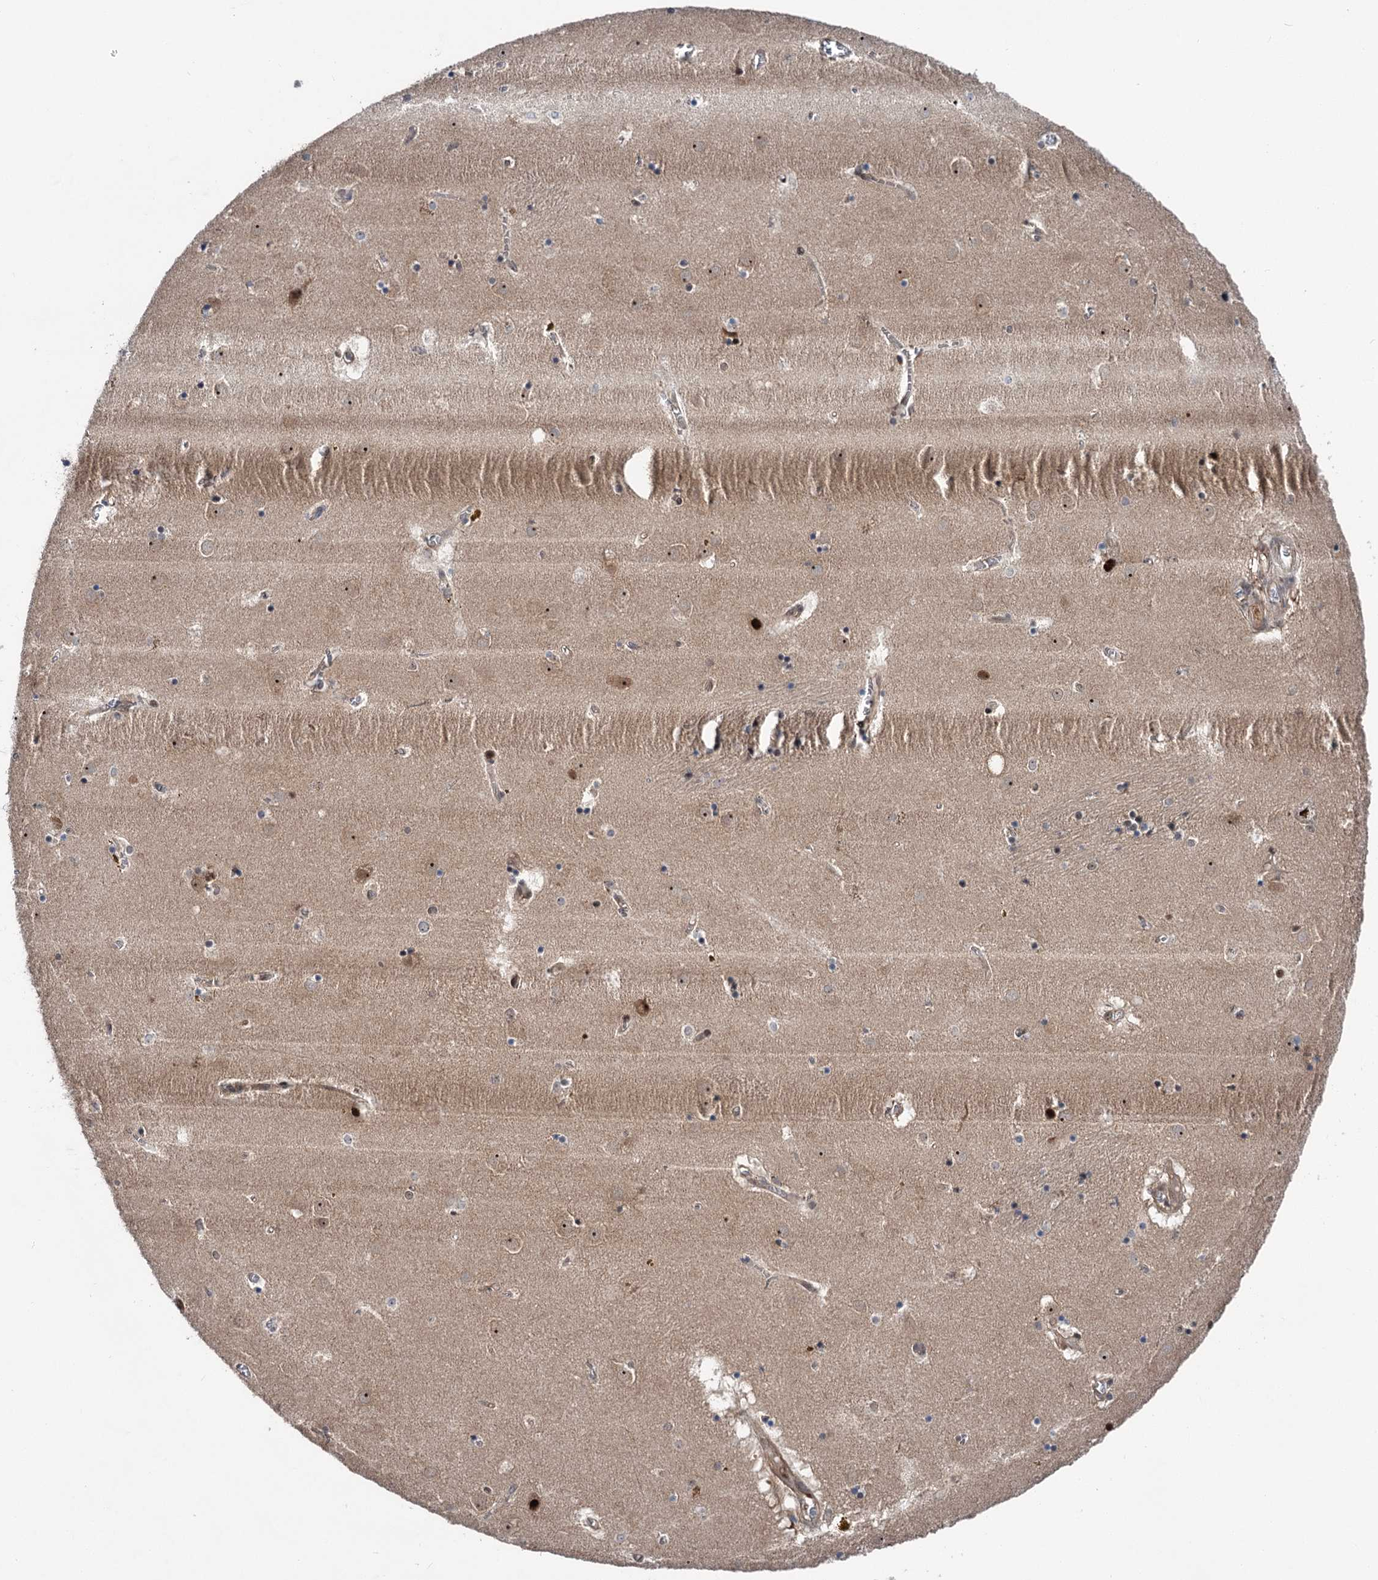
{"staining": {"intensity": "moderate", "quantity": "<25%", "location": "nuclear"}, "tissue": "caudate", "cell_type": "Glial cells", "image_type": "normal", "snomed": [{"axis": "morphology", "description": "Normal tissue, NOS"}, {"axis": "topography", "description": "Lateral ventricle wall"}], "caption": "Immunohistochemical staining of unremarkable human caudate shows low levels of moderate nuclear staining in about <25% of glial cells. (DAB (3,3'-diaminobenzidine) IHC, brown staining for protein, blue staining for nuclei).", "gene": "GPBP1", "patient": {"sex": "male", "age": 70}}